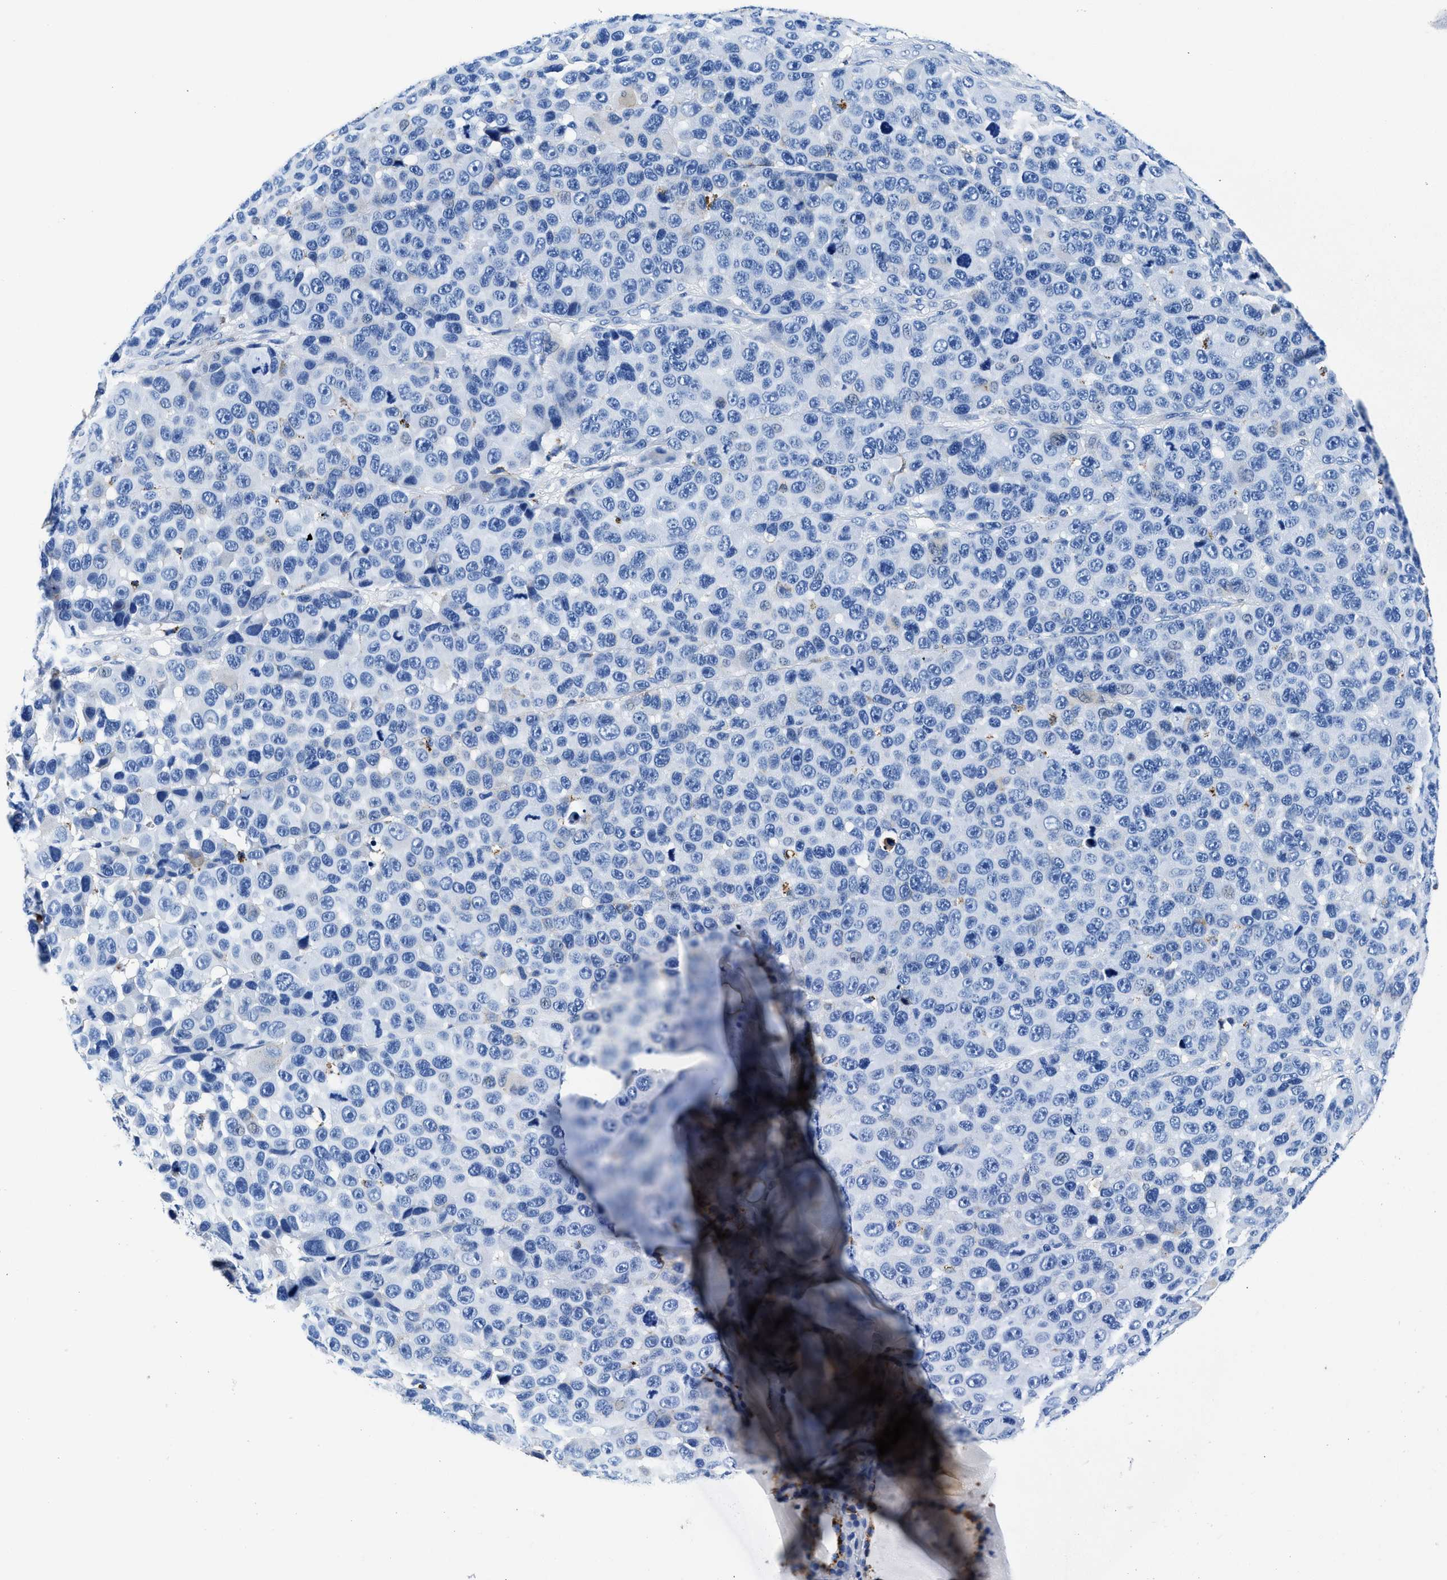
{"staining": {"intensity": "negative", "quantity": "none", "location": "none"}, "tissue": "melanoma", "cell_type": "Tumor cells", "image_type": "cancer", "snomed": [{"axis": "morphology", "description": "Malignant melanoma, NOS"}, {"axis": "topography", "description": "Skin"}], "caption": "Immunohistochemistry of human malignant melanoma exhibits no staining in tumor cells. (IHC, brightfield microscopy, high magnification).", "gene": "OR14K1", "patient": {"sex": "male", "age": 53}}